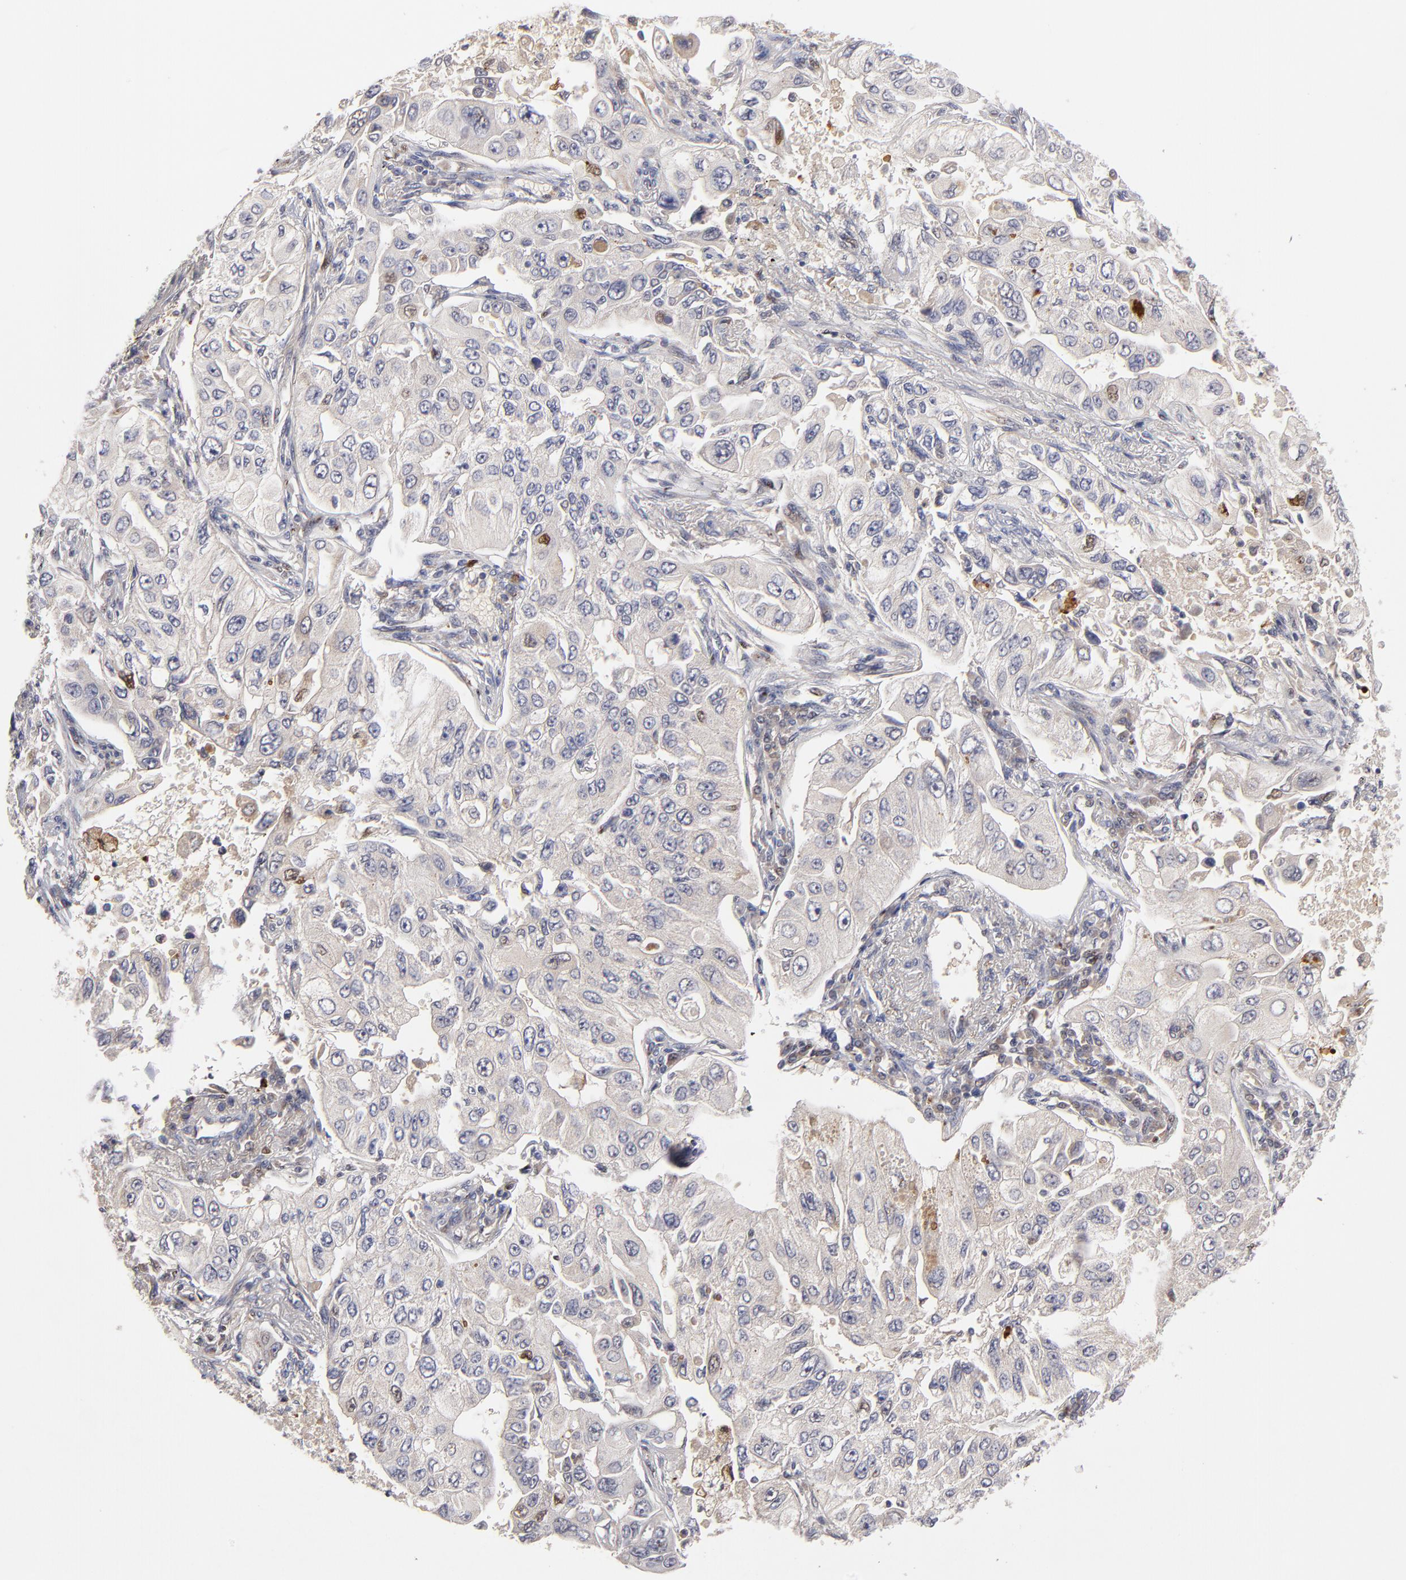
{"staining": {"intensity": "negative", "quantity": "none", "location": "none"}, "tissue": "lung cancer", "cell_type": "Tumor cells", "image_type": "cancer", "snomed": [{"axis": "morphology", "description": "Adenocarcinoma, NOS"}, {"axis": "topography", "description": "Lung"}], "caption": "Adenocarcinoma (lung) stained for a protein using immunohistochemistry (IHC) demonstrates no positivity tumor cells.", "gene": "EXD2", "patient": {"sex": "male", "age": 84}}